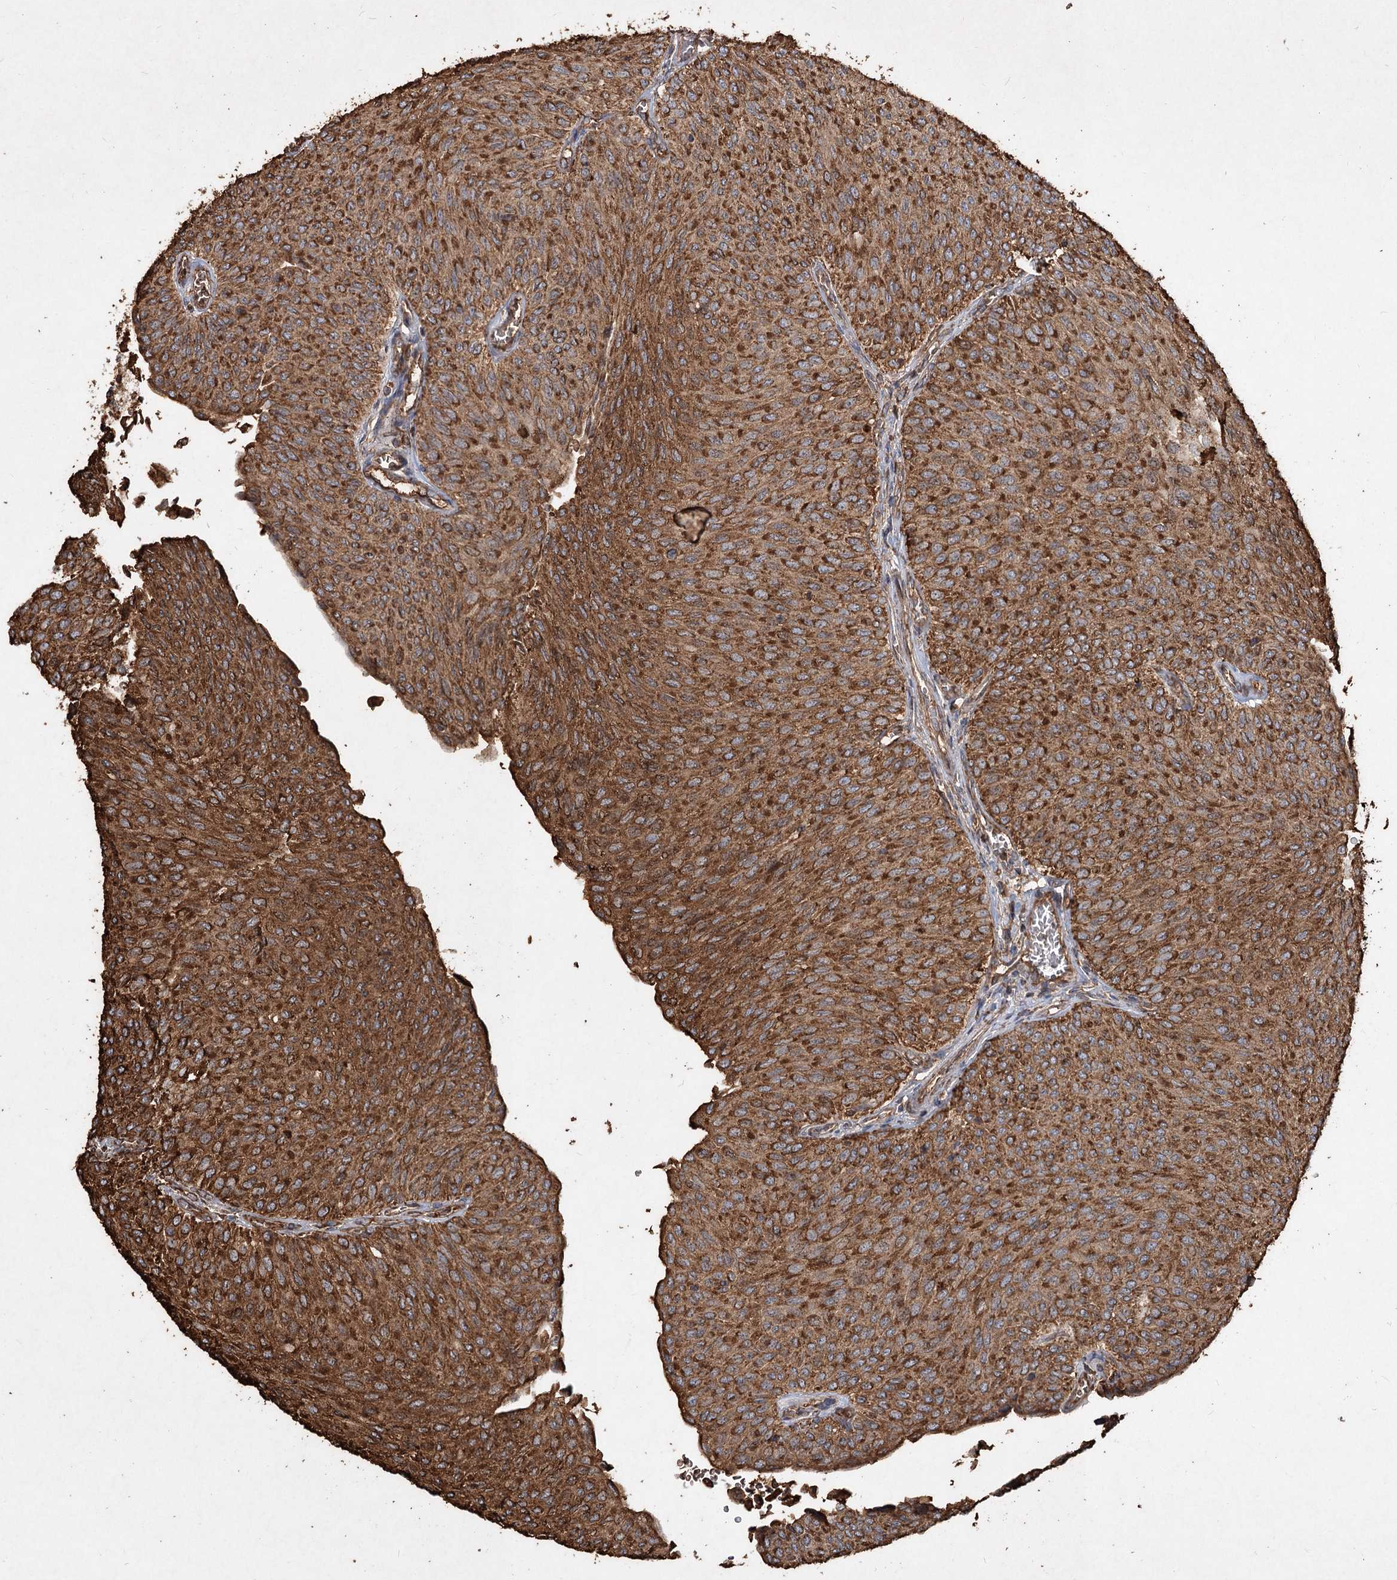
{"staining": {"intensity": "strong", "quantity": ">75%", "location": "cytoplasmic/membranous"}, "tissue": "urothelial cancer", "cell_type": "Tumor cells", "image_type": "cancer", "snomed": [{"axis": "morphology", "description": "Urothelial carcinoma, Low grade"}, {"axis": "topography", "description": "Urinary bladder"}], "caption": "Immunohistochemical staining of human low-grade urothelial carcinoma displays high levels of strong cytoplasmic/membranous expression in about >75% of tumor cells.", "gene": "PIK3C2A", "patient": {"sex": "male", "age": 78}}